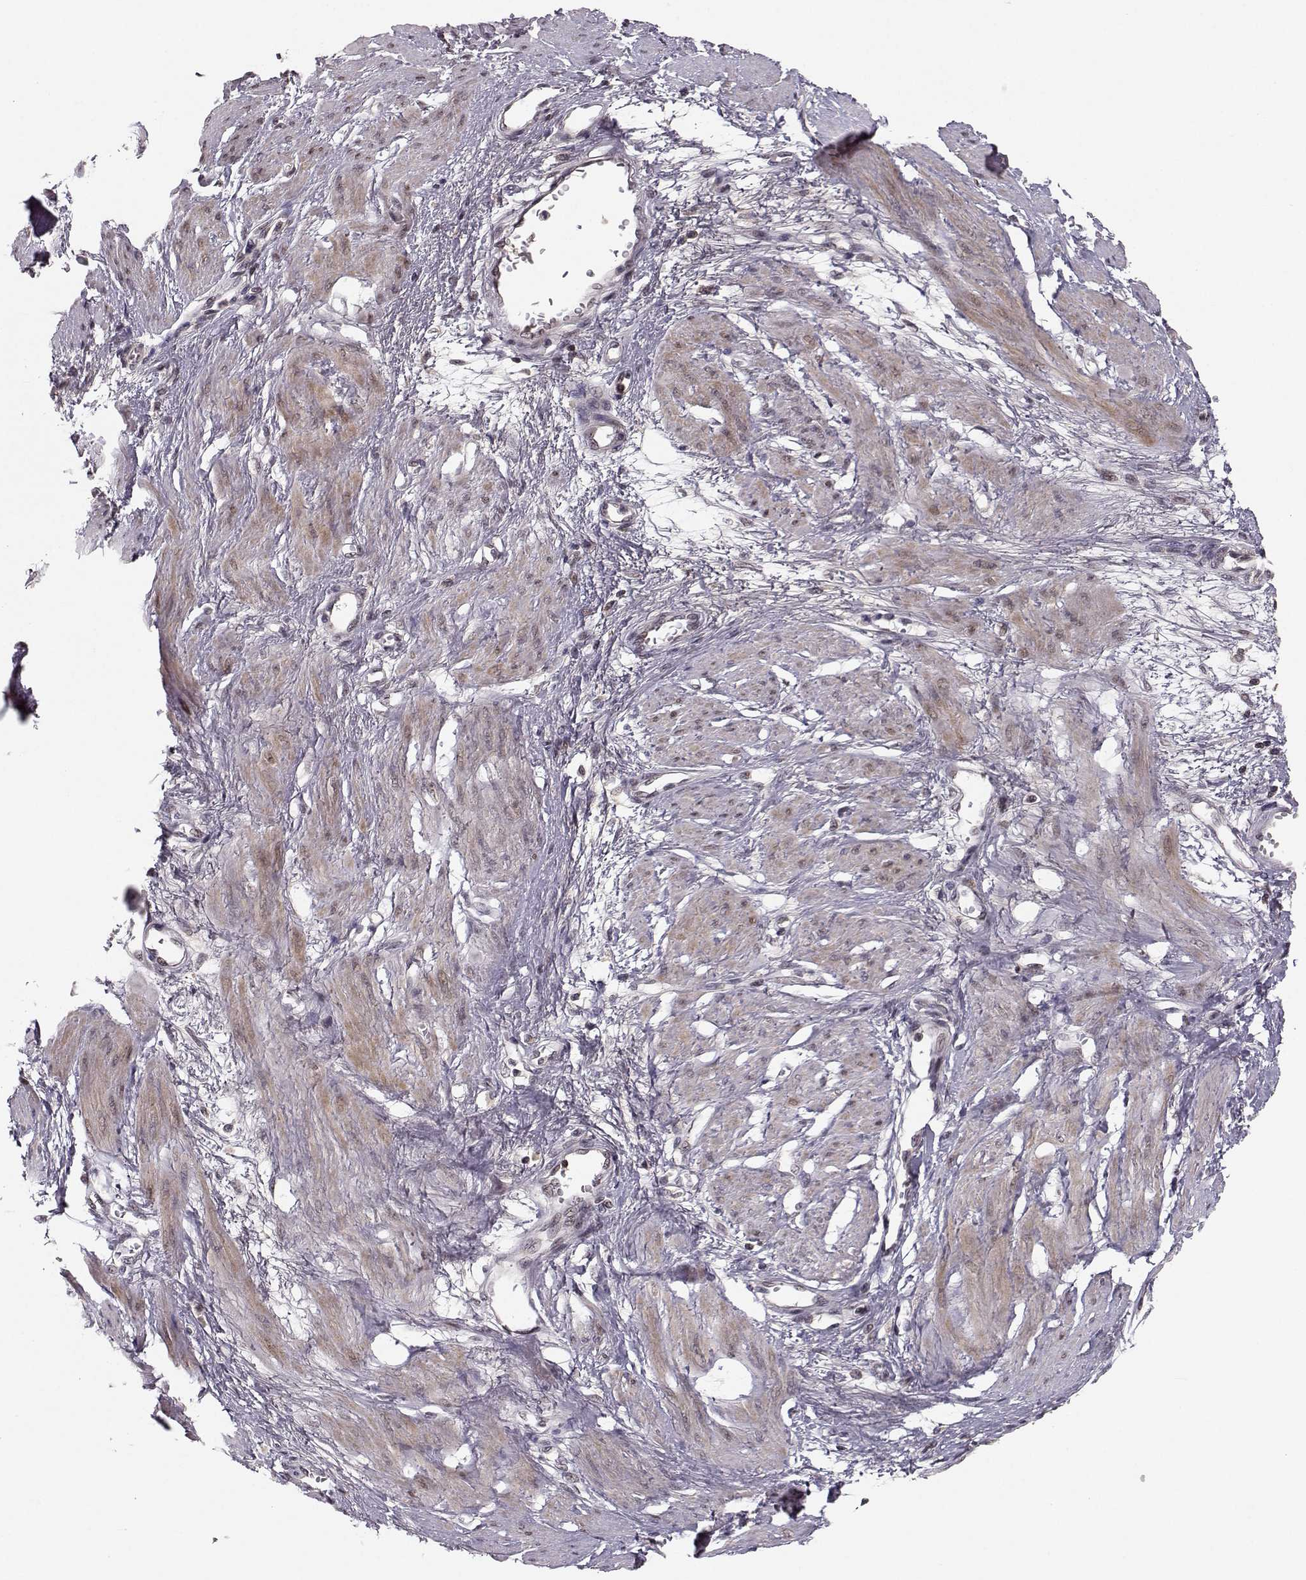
{"staining": {"intensity": "moderate", "quantity": "25%-75%", "location": "cytoplasmic/membranous,nuclear"}, "tissue": "smooth muscle", "cell_type": "Smooth muscle cells", "image_type": "normal", "snomed": [{"axis": "morphology", "description": "Normal tissue, NOS"}, {"axis": "topography", "description": "Smooth muscle"}, {"axis": "topography", "description": "Uterus"}], "caption": "Protein expression analysis of normal smooth muscle exhibits moderate cytoplasmic/membranous,nuclear expression in about 25%-75% of smooth muscle cells. (brown staining indicates protein expression, while blue staining denotes nuclei).", "gene": "PLEKHG3", "patient": {"sex": "female", "age": 39}}